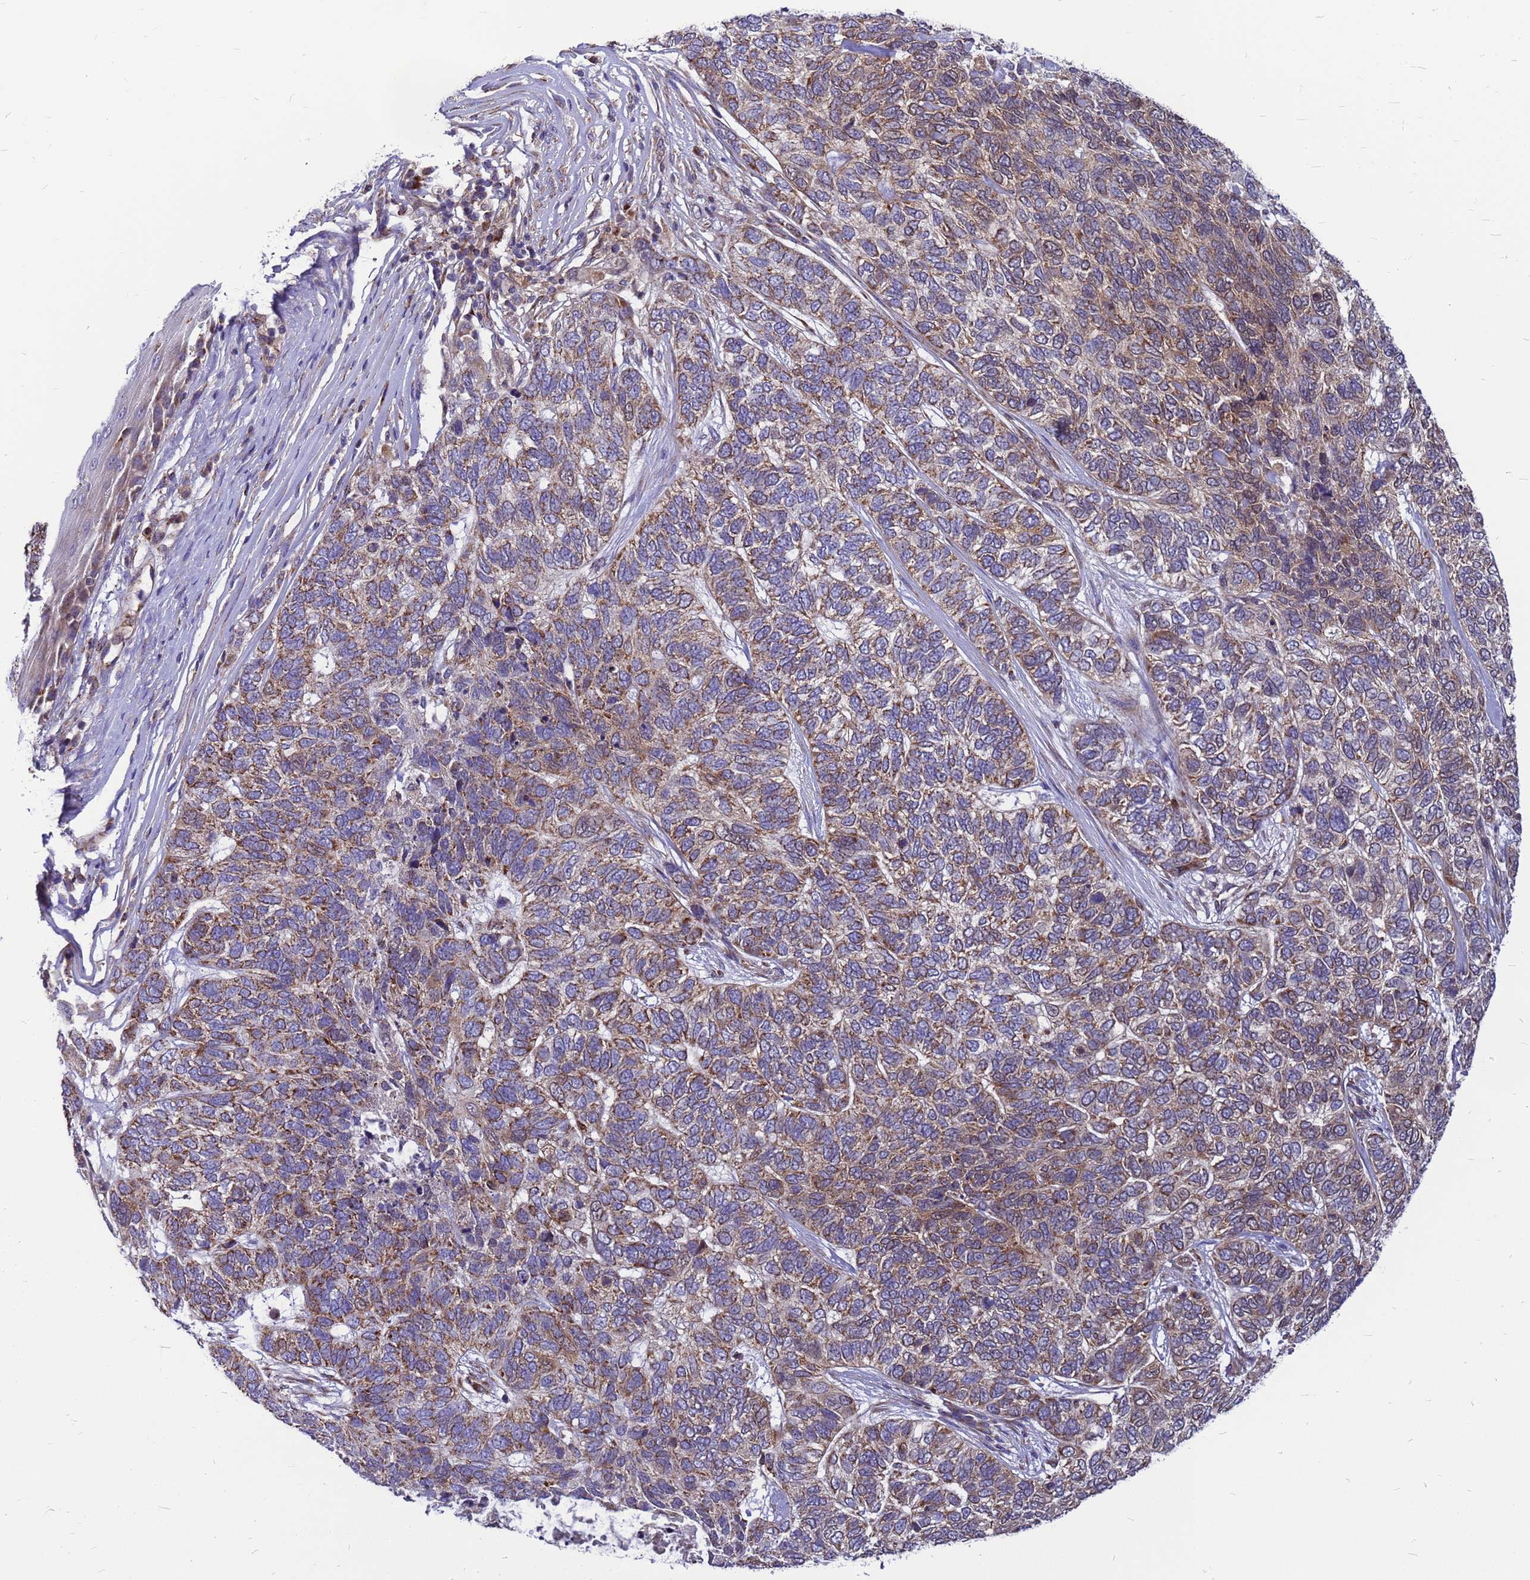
{"staining": {"intensity": "weak", "quantity": ">75%", "location": "cytoplasmic/membranous"}, "tissue": "skin cancer", "cell_type": "Tumor cells", "image_type": "cancer", "snomed": [{"axis": "morphology", "description": "Basal cell carcinoma"}, {"axis": "topography", "description": "Skin"}], "caption": "Skin cancer stained for a protein (brown) demonstrates weak cytoplasmic/membranous positive expression in about >75% of tumor cells.", "gene": "CMC4", "patient": {"sex": "female", "age": 65}}